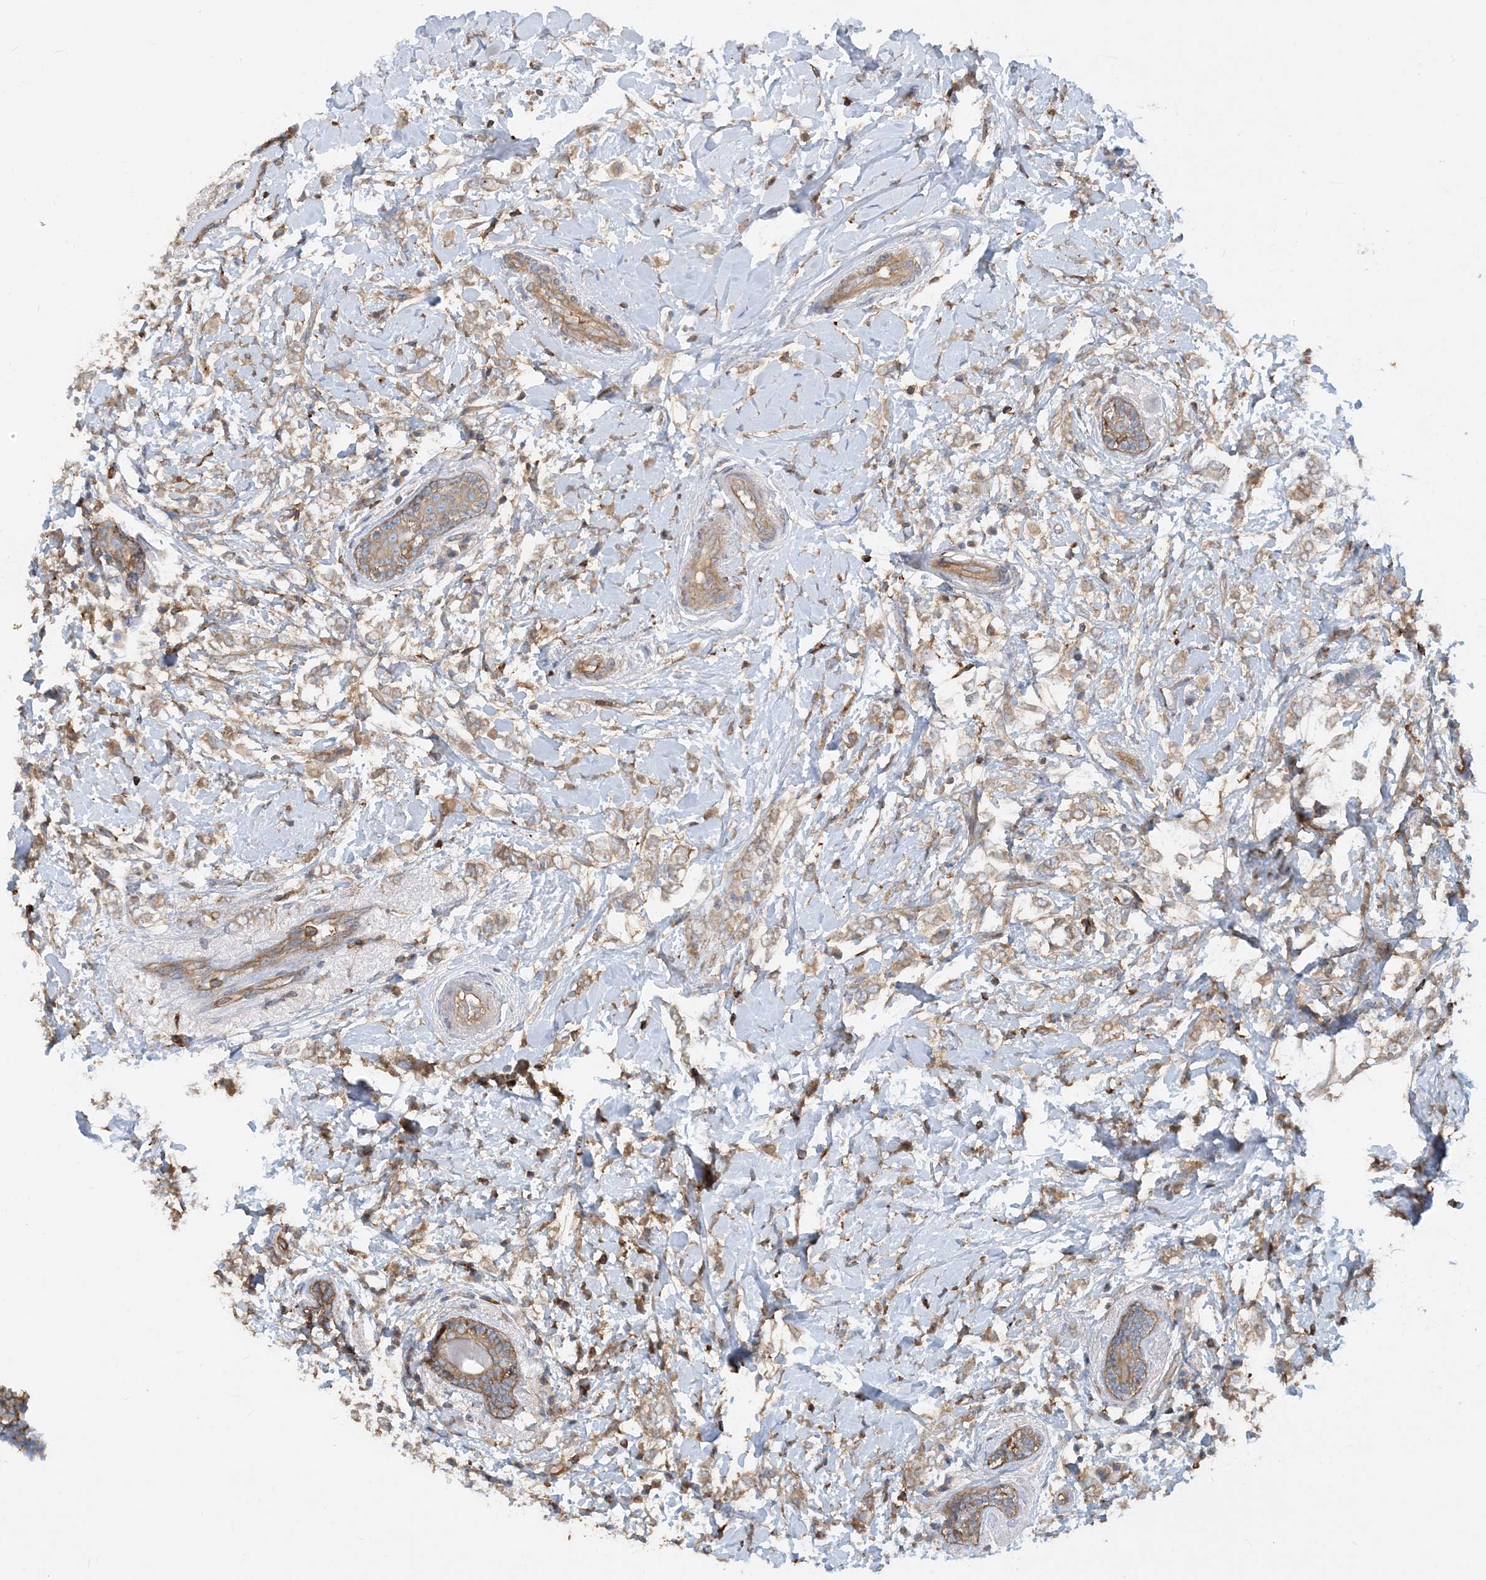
{"staining": {"intensity": "weak", "quantity": ">75%", "location": "cytoplasmic/membranous"}, "tissue": "breast cancer", "cell_type": "Tumor cells", "image_type": "cancer", "snomed": [{"axis": "morphology", "description": "Normal tissue, NOS"}, {"axis": "morphology", "description": "Lobular carcinoma"}, {"axis": "topography", "description": "Breast"}], "caption": "High-magnification brightfield microscopy of breast cancer (lobular carcinoma) stained with DAB (brown) and counterstained with hematoxylin (blue). tumor cells exhibit weak cytoplasmic/membranous staining is seen in approximately>75% of cells. (Brightfield microscopy of DAB IHC at high magnification).", "gene": "SFMBT2", "patient": {"sex": "female", "age": 47}}